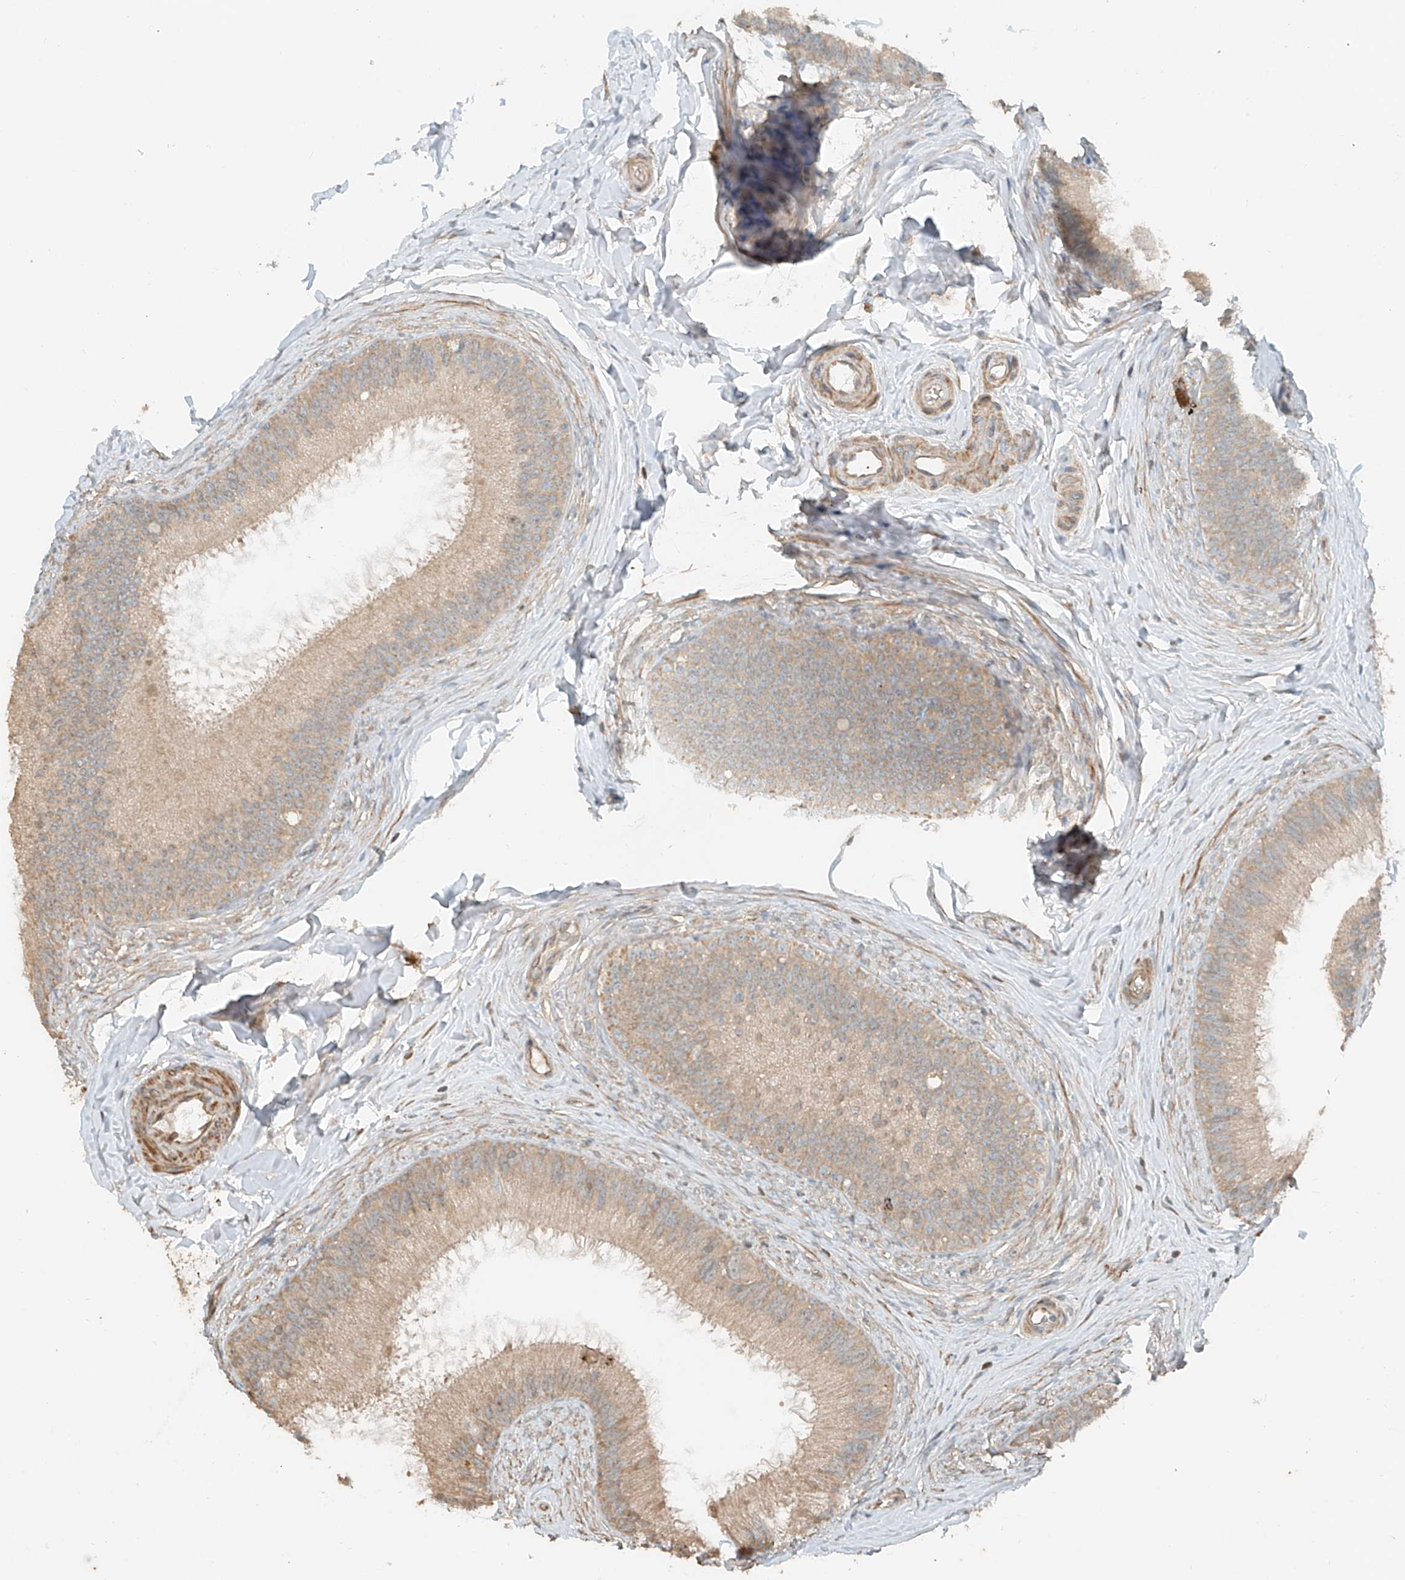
{"staining": {"intensity": "moderate", "quantity": ">75%", "location": "cytoplasmic/membranous"}, "tissue": "epididymis", "cell_type": "Glandular cells", "image_type": "normal", "snomed": [{"axis": "morphology", "description": "Normal tissue, NOS"}, {"axis": "topography", "description": "Epididymis"}], "caption": "This is an image of IHC staining of normal epididymis, which shows moderate positivity in the cytoplasmic/membranous of glandular cells.", "gene": "ANKZF1", "patient": {"sex": "male", "age": 27}}